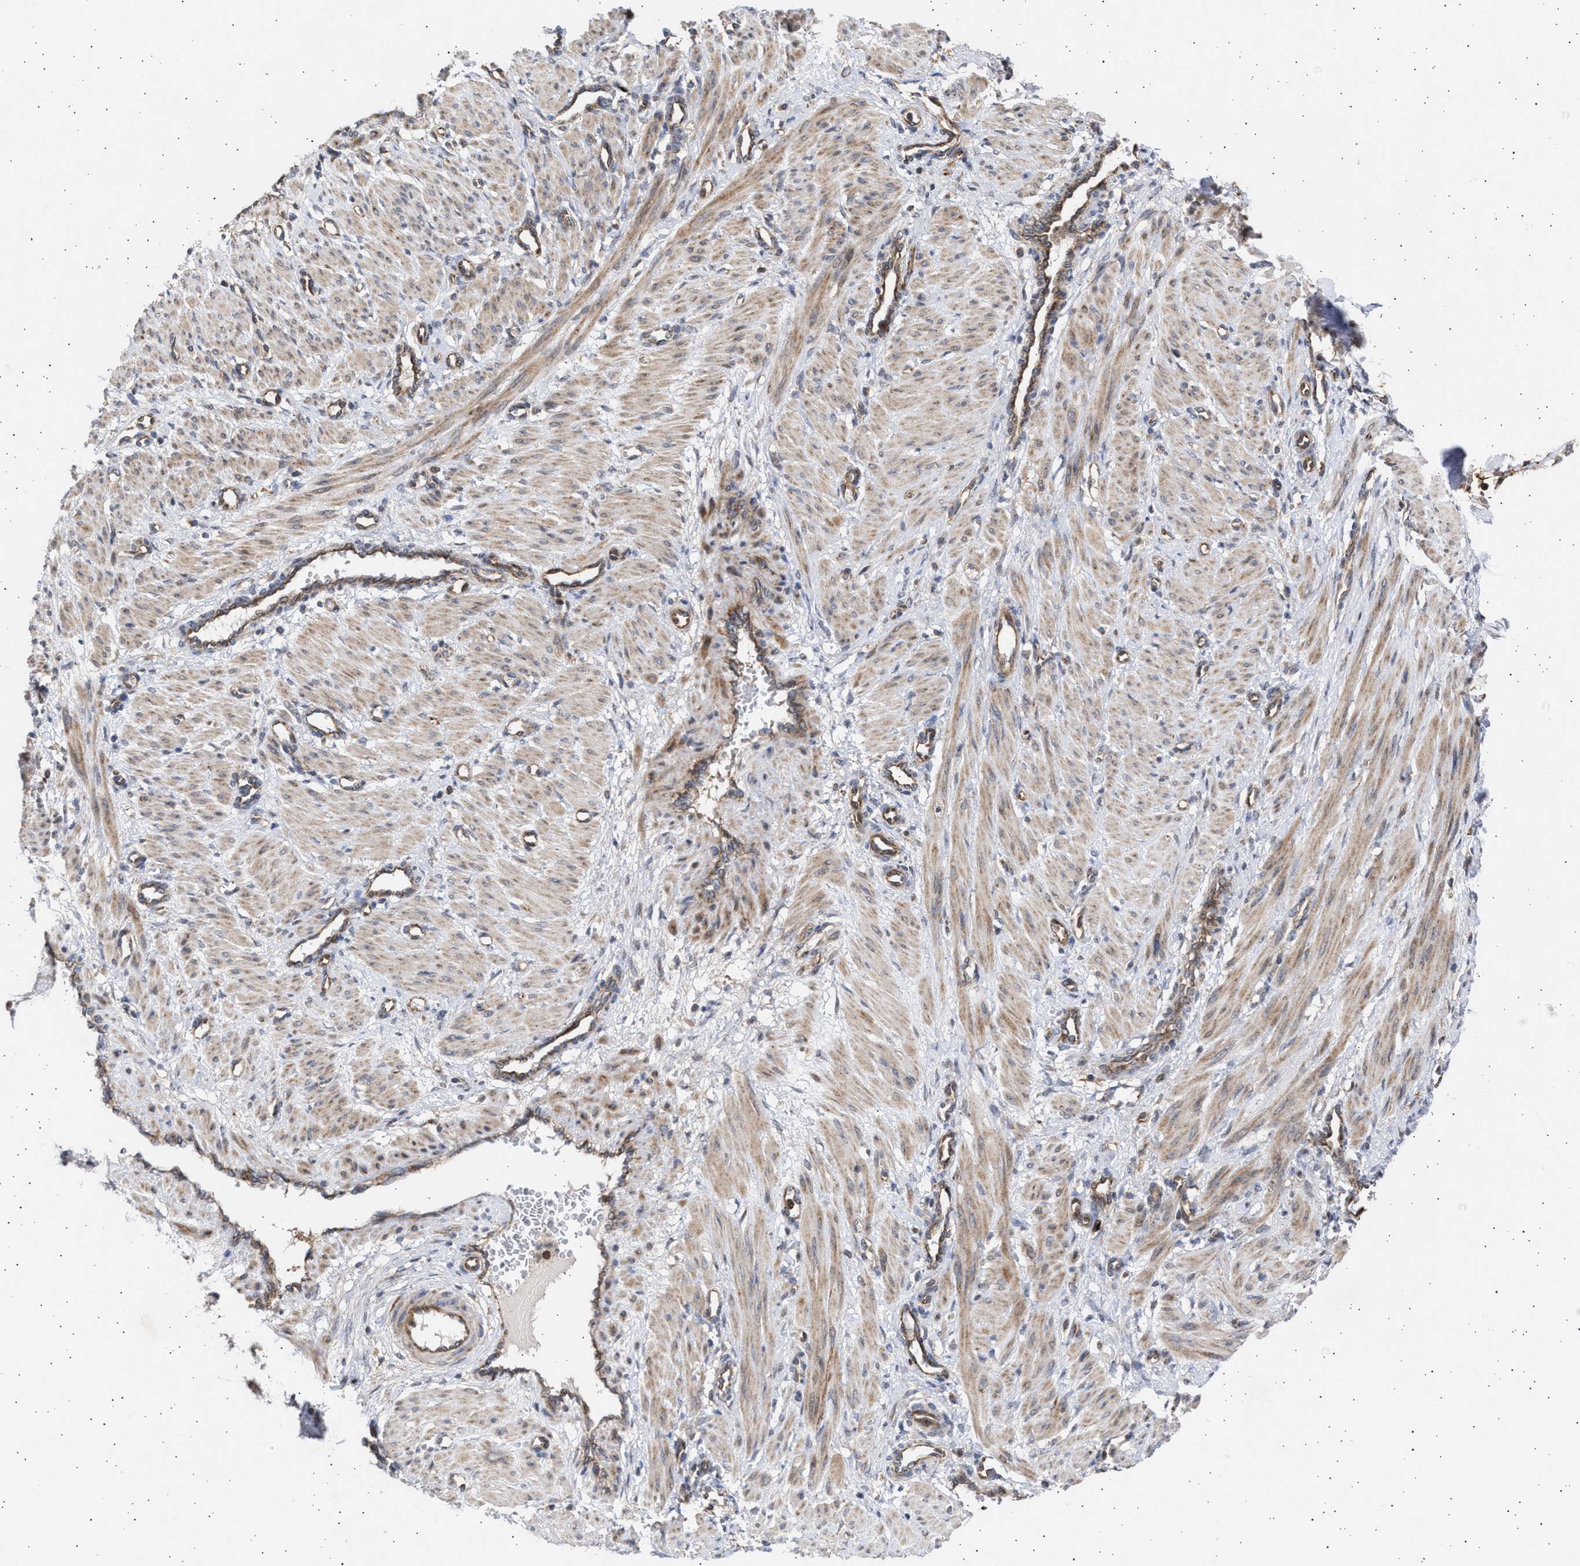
{"staining": {"intensity": "weak", "quantity": ">75%", "location": "cytoplasmic/membranous"}, "tissue": "smooth muscle", "cell_type": "Smooth muscle cells", "image_type": "normal", "snomed": [{"axis": "morphology", "description": "Normal tissue, NOS"}, {"axis": "topography", "description": "Endometrium"}], "caption": "Smooth muscle stained with a brown dye reveals weak cytoplasmic/membranous positive expression in about >75% of smooth muscle cells.", "gene": "TTC19", "patient": {"sex": "female", "age": 33}}